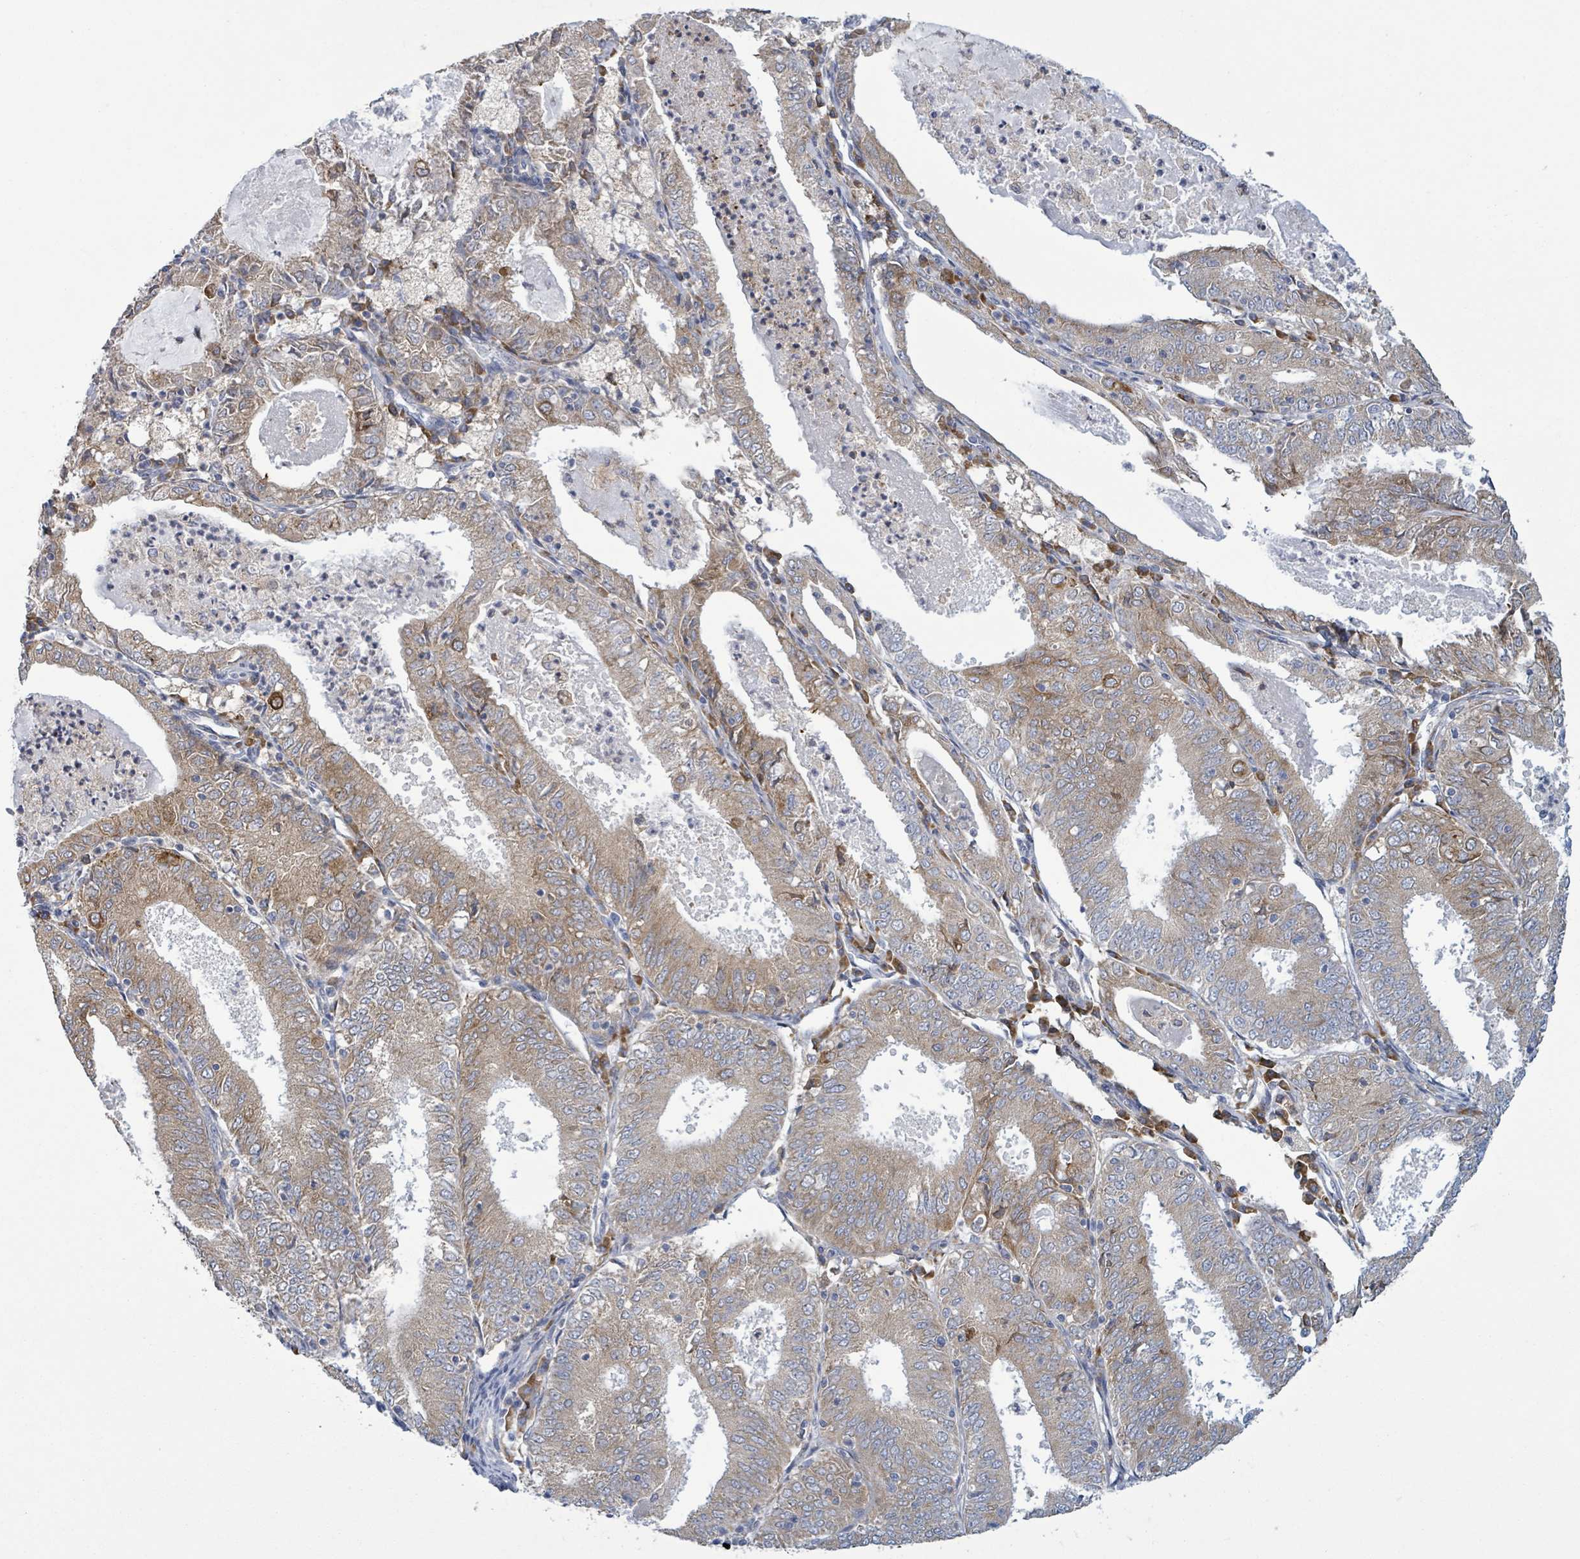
{"staining": {"intensity": "moderate", "quantity": ">75%", "location": "cytoplasmic/membranous"}, "tissue": "endometrial cancer", "cell_type": "Tumor cells", "image_type": "cancer", "snomed": [{"axis": "morphology", "description": "Adenocarcinoma, NOS"}, {"axis": "topography", "description": "Endometrium"}], "caption": "Human endometrial cancer (adenocarcinoma) stained with a protein marker reveals moderate staining in tumor cells.", "gene": "ATP13A1", "patient": {"sex": "female", "age": 57}}